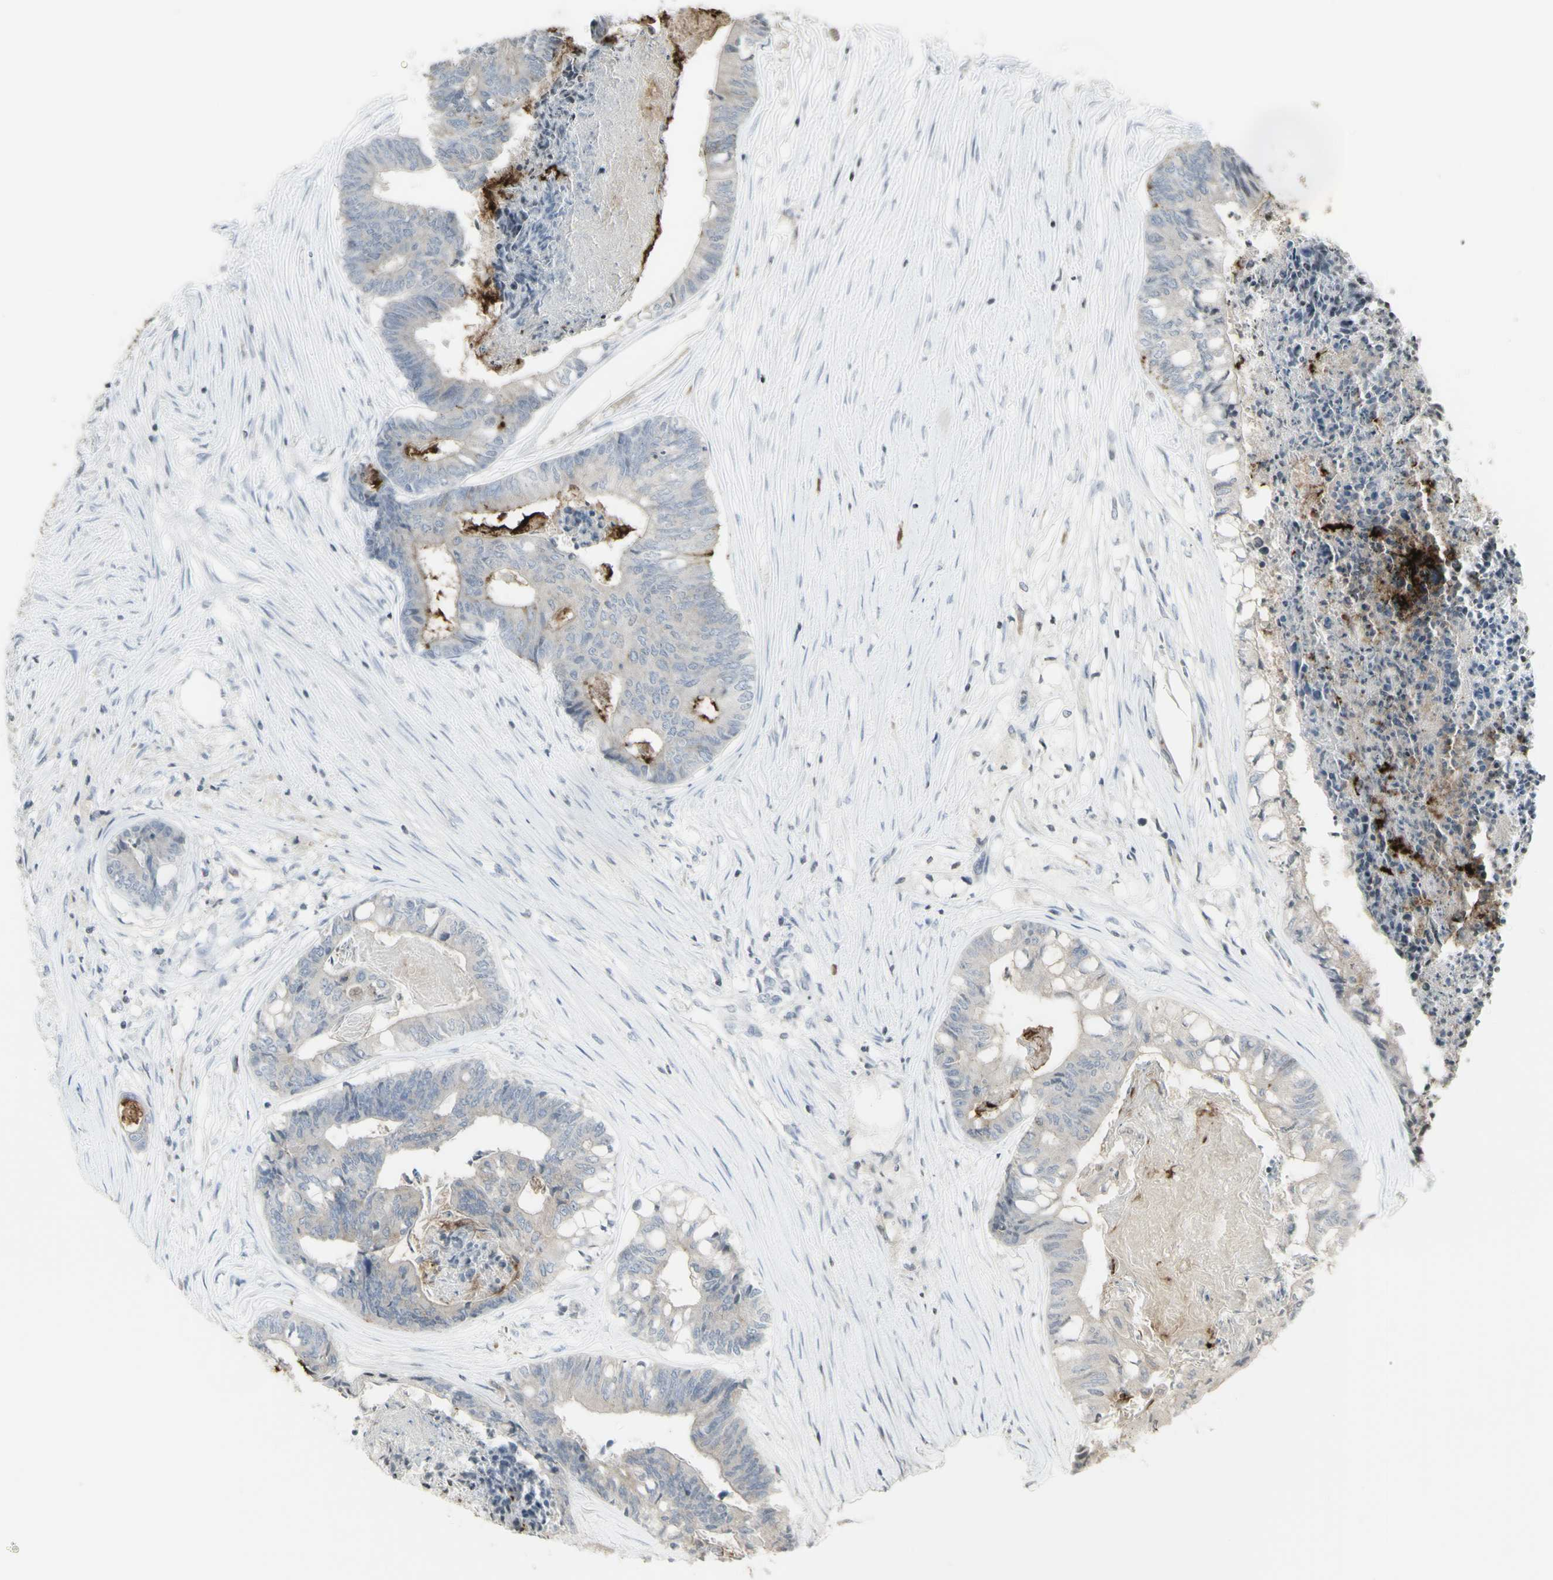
{"staining": {"intensity": "negative", "quantity": "none", "location": "none"}, "tissue": "colorectal cancer", "cell_type": "Tumor cells", "image_type": "cancer", "snomed": [{"axis": "morphology", "description": "Adenocarcinoma, NOS"}, {"axis": "topography", "description": "Rectum"}], "caption": "Tumor cells show no significant positivity in adenocarcinoma (colorectal).", "gene": "MUC5AC", "patient": {"sex": "male", "age": 63}}